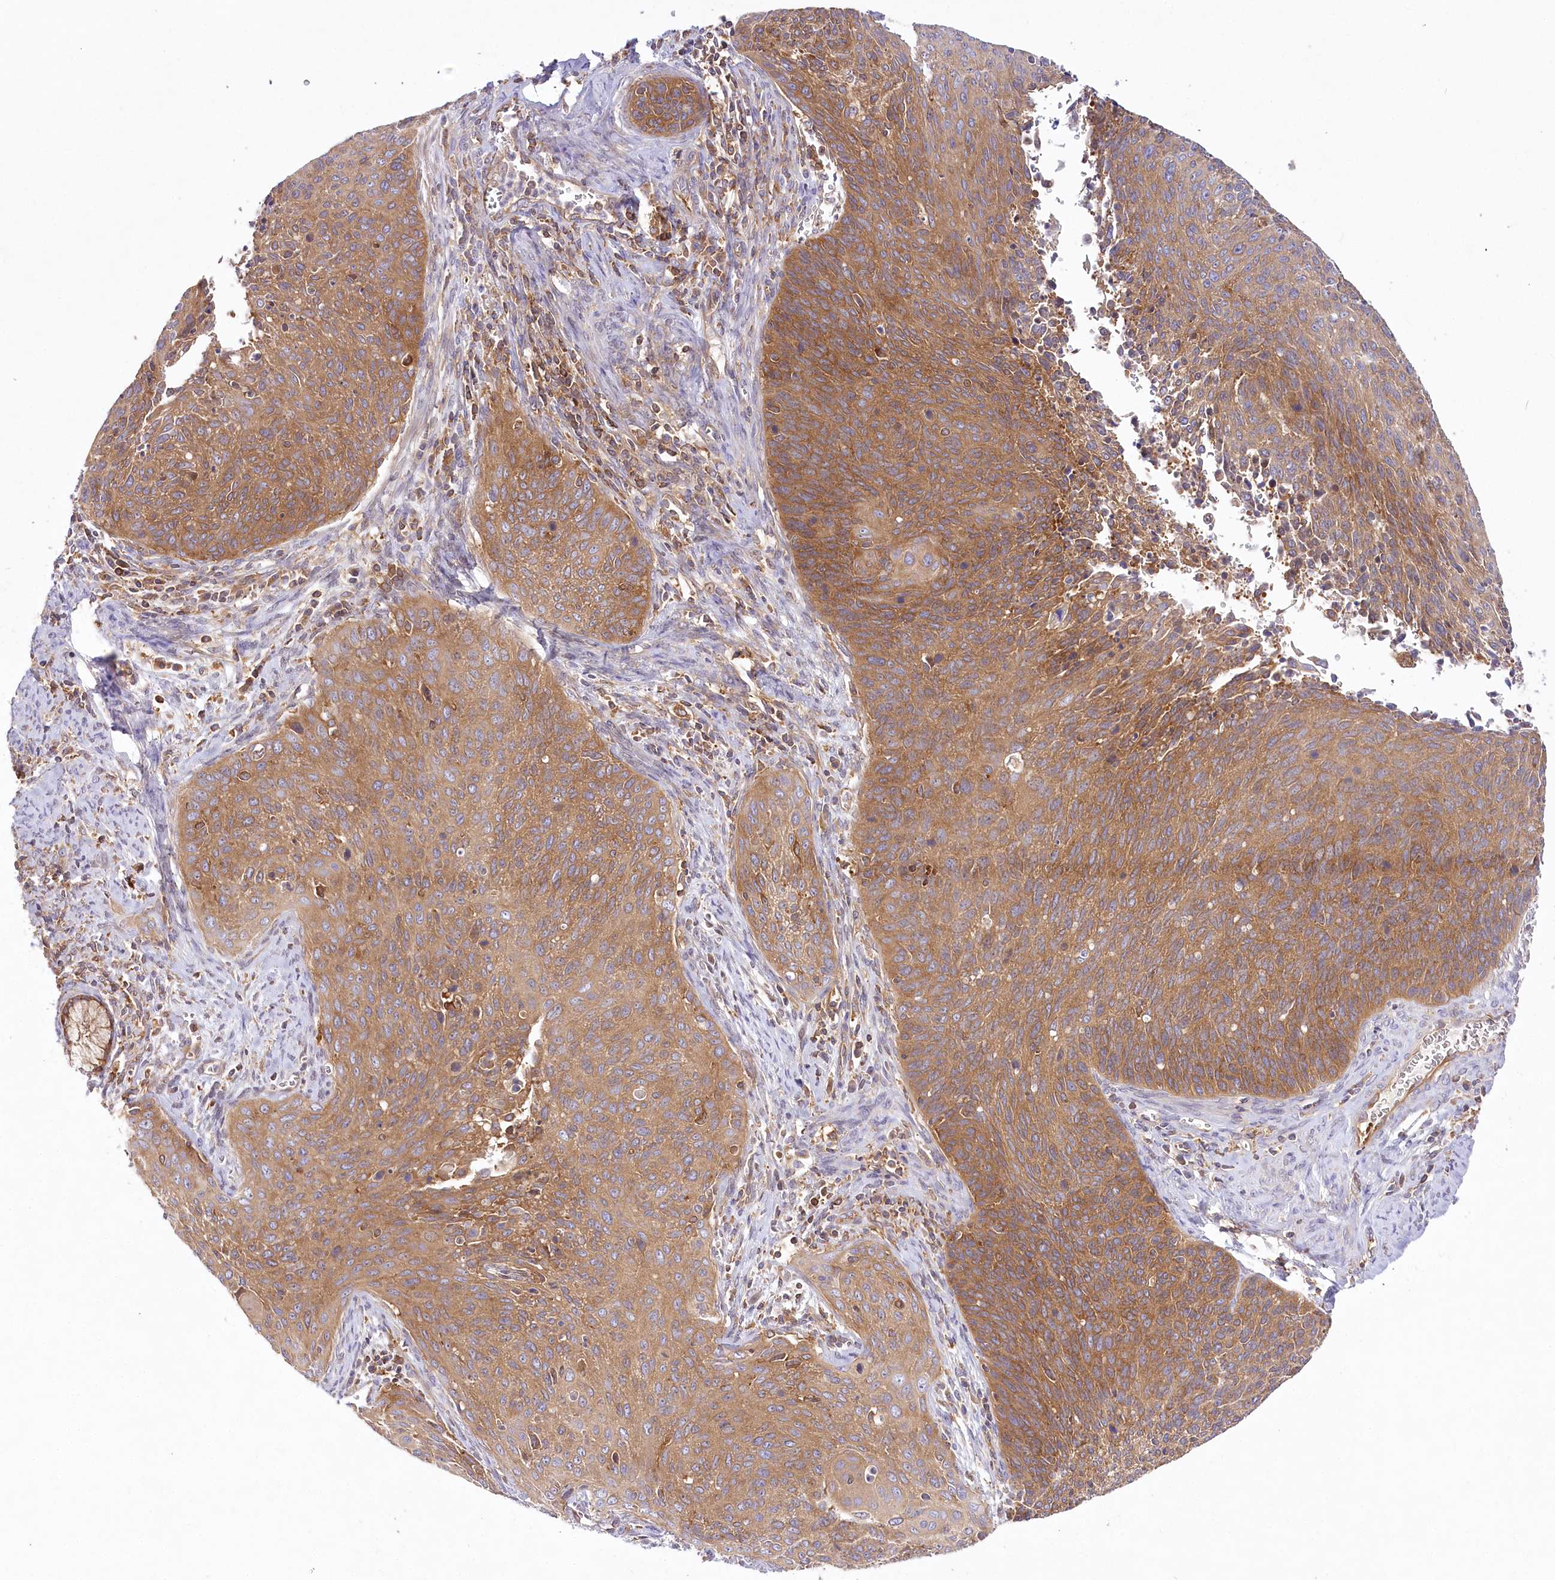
{"staining": {"intensity": "moderate", "quantity": ">75%", "location": "cytoplasmic/membranous"}, "tissue": "cervical cancer", "cell_type": "Tumor cells", "image_type": "cancer", "snomed": [{"axis": "morphology", "description": "Squamous cell carcinoma, NOS"}, {"axis": "topography", "description": "Cervix"}], "caption": "This micrograph reveals immunohistochemistry (IHC) staining of cervical cancer, with medium moderate cytoplasmic/membranous staining in approximately >75% of tumor cells.", "gene": "ABRAXAS2", "patient": {"sex": "female", "age": 55}}